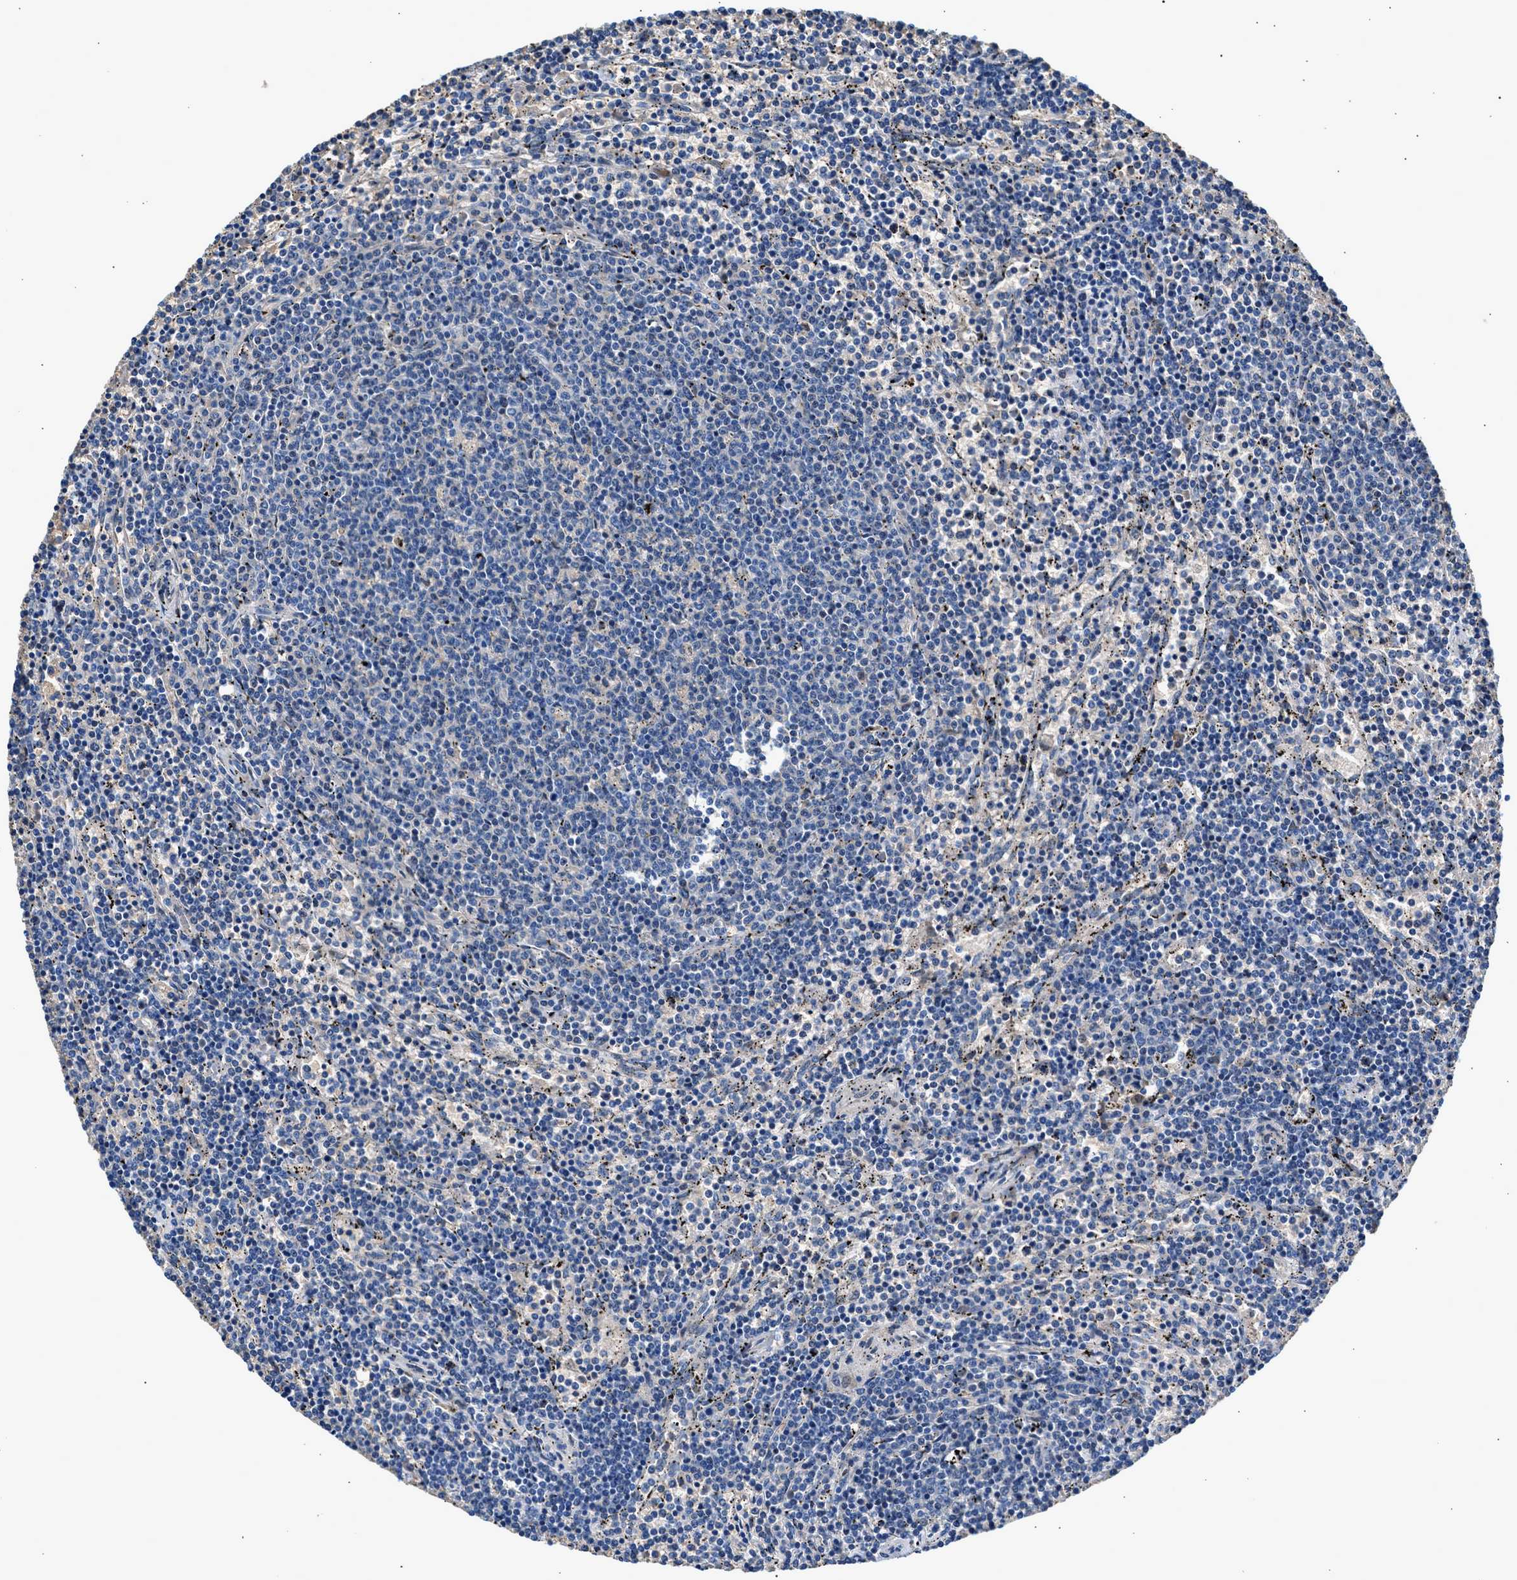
{"staining": {"intensity": "negative", "quantity": "none", "location": "none"}, "tissue": "lymphoma", "cell_type": "Tumor cells", "image_type": "cancer", "snomed": [{"axis": "morphology", "description": "Malignant lymphoma, non-Hodgkin's type, Low grade"}, {"axis": "topography", "description": "Spleen"}], "caption": "IHC of human lymphoma exhibits no expression in tumor cells.", "gene": "RWDD2B", "patient": {"sex": "female", "age": 50}}